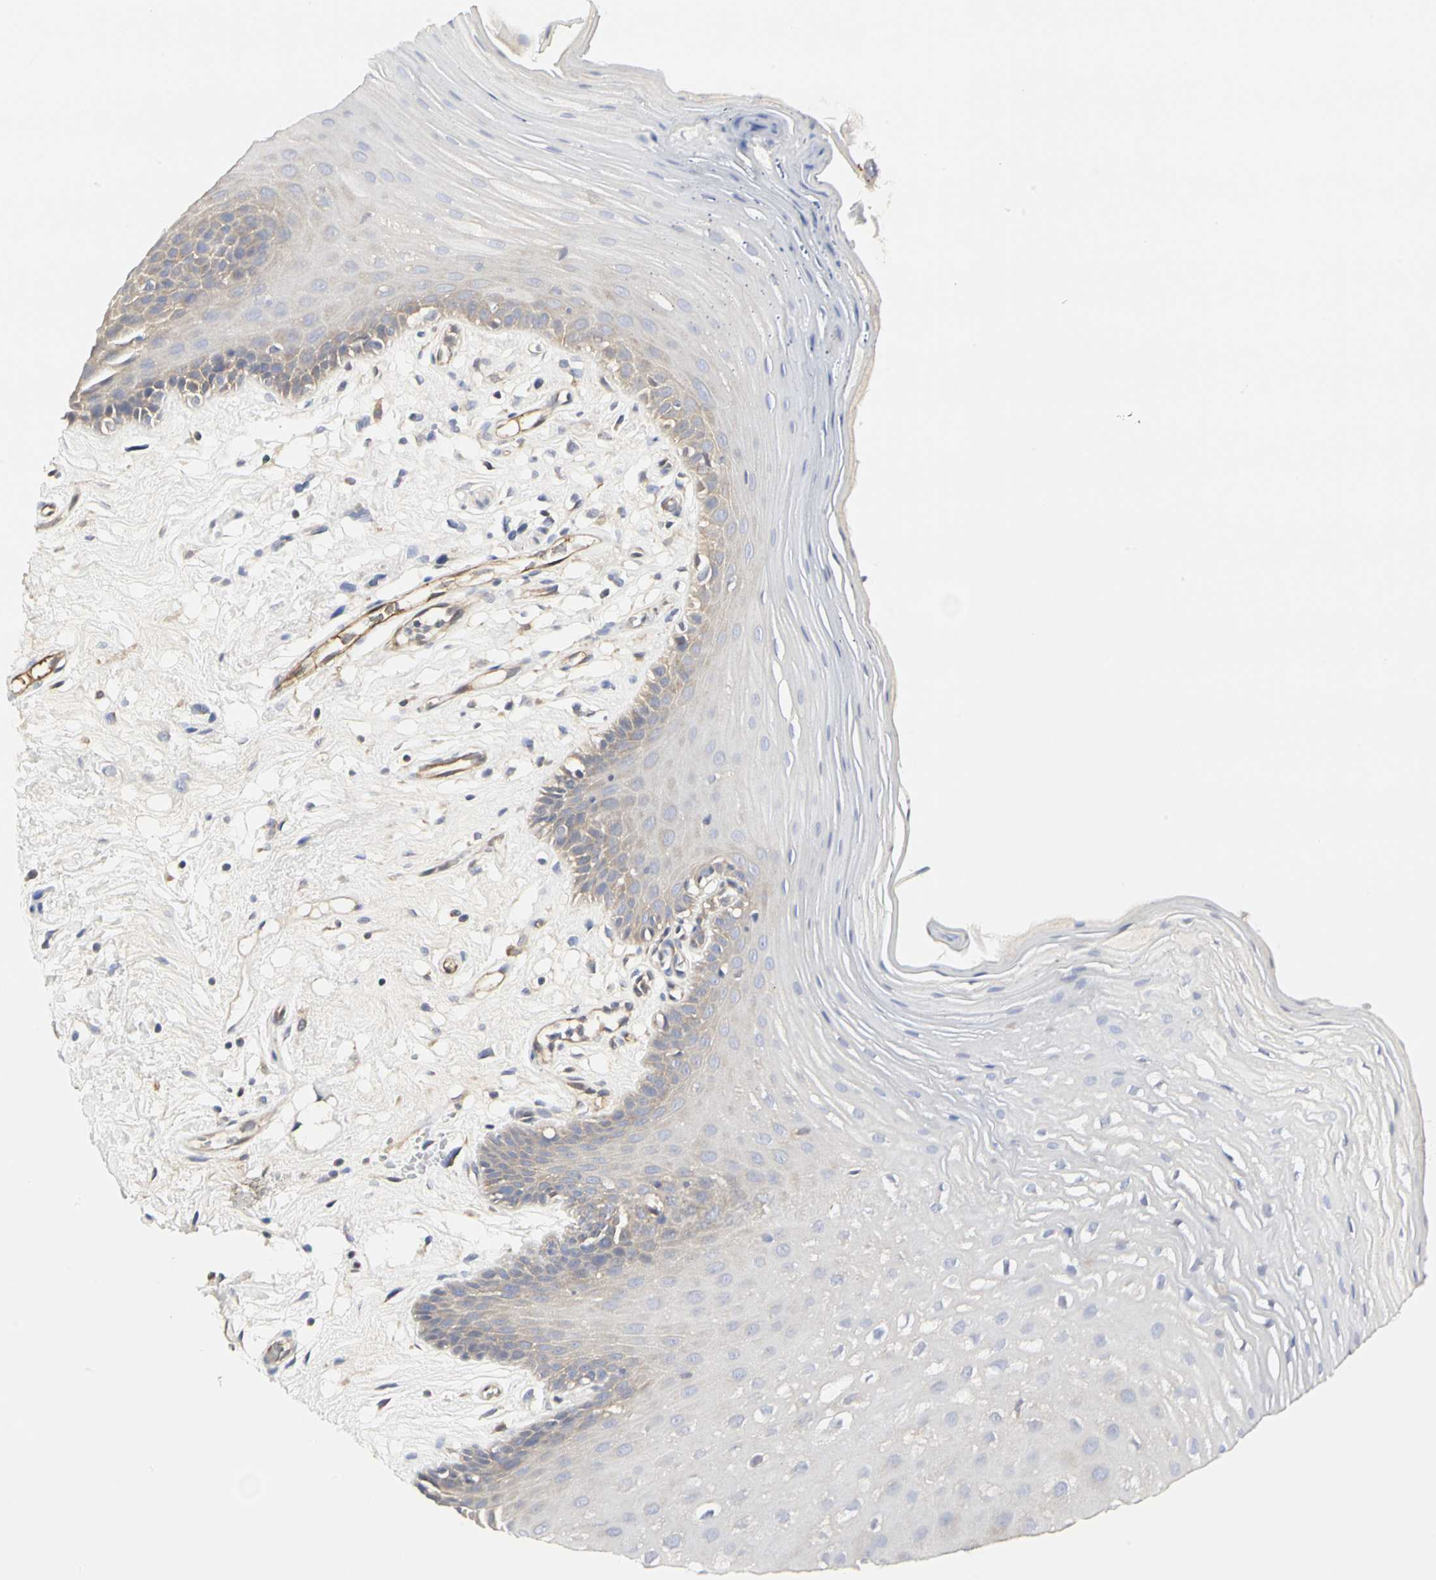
{"staining": {"intensity": "weak", "quantity": "<25%", "location": "cytoplasmic/membranous"}, "tissue": "oral mucosa", "cell_type": "Squamous epithelial cells", "image_type": "normal", "snomed": [{"axis": "morphology", "description": "Normal tissue, NOS"}, {"axis": "morphology", "description": "Squamous cell carcinoma, NOS"}, {"axis": "topography", "description": "Skeletal muscle"}, {"axis": "topography", "description": "Oral tissue"}, {"axis": "topography", "description": "Head-Neck"}], "caption": "This is an immunohistochemistry (IHC) histopathology image of normal human oral mucosa. There is no staining in squamous epithelial cells.", "gene": "C3orf52", "patient": {"sex": "male", "age": 71}}